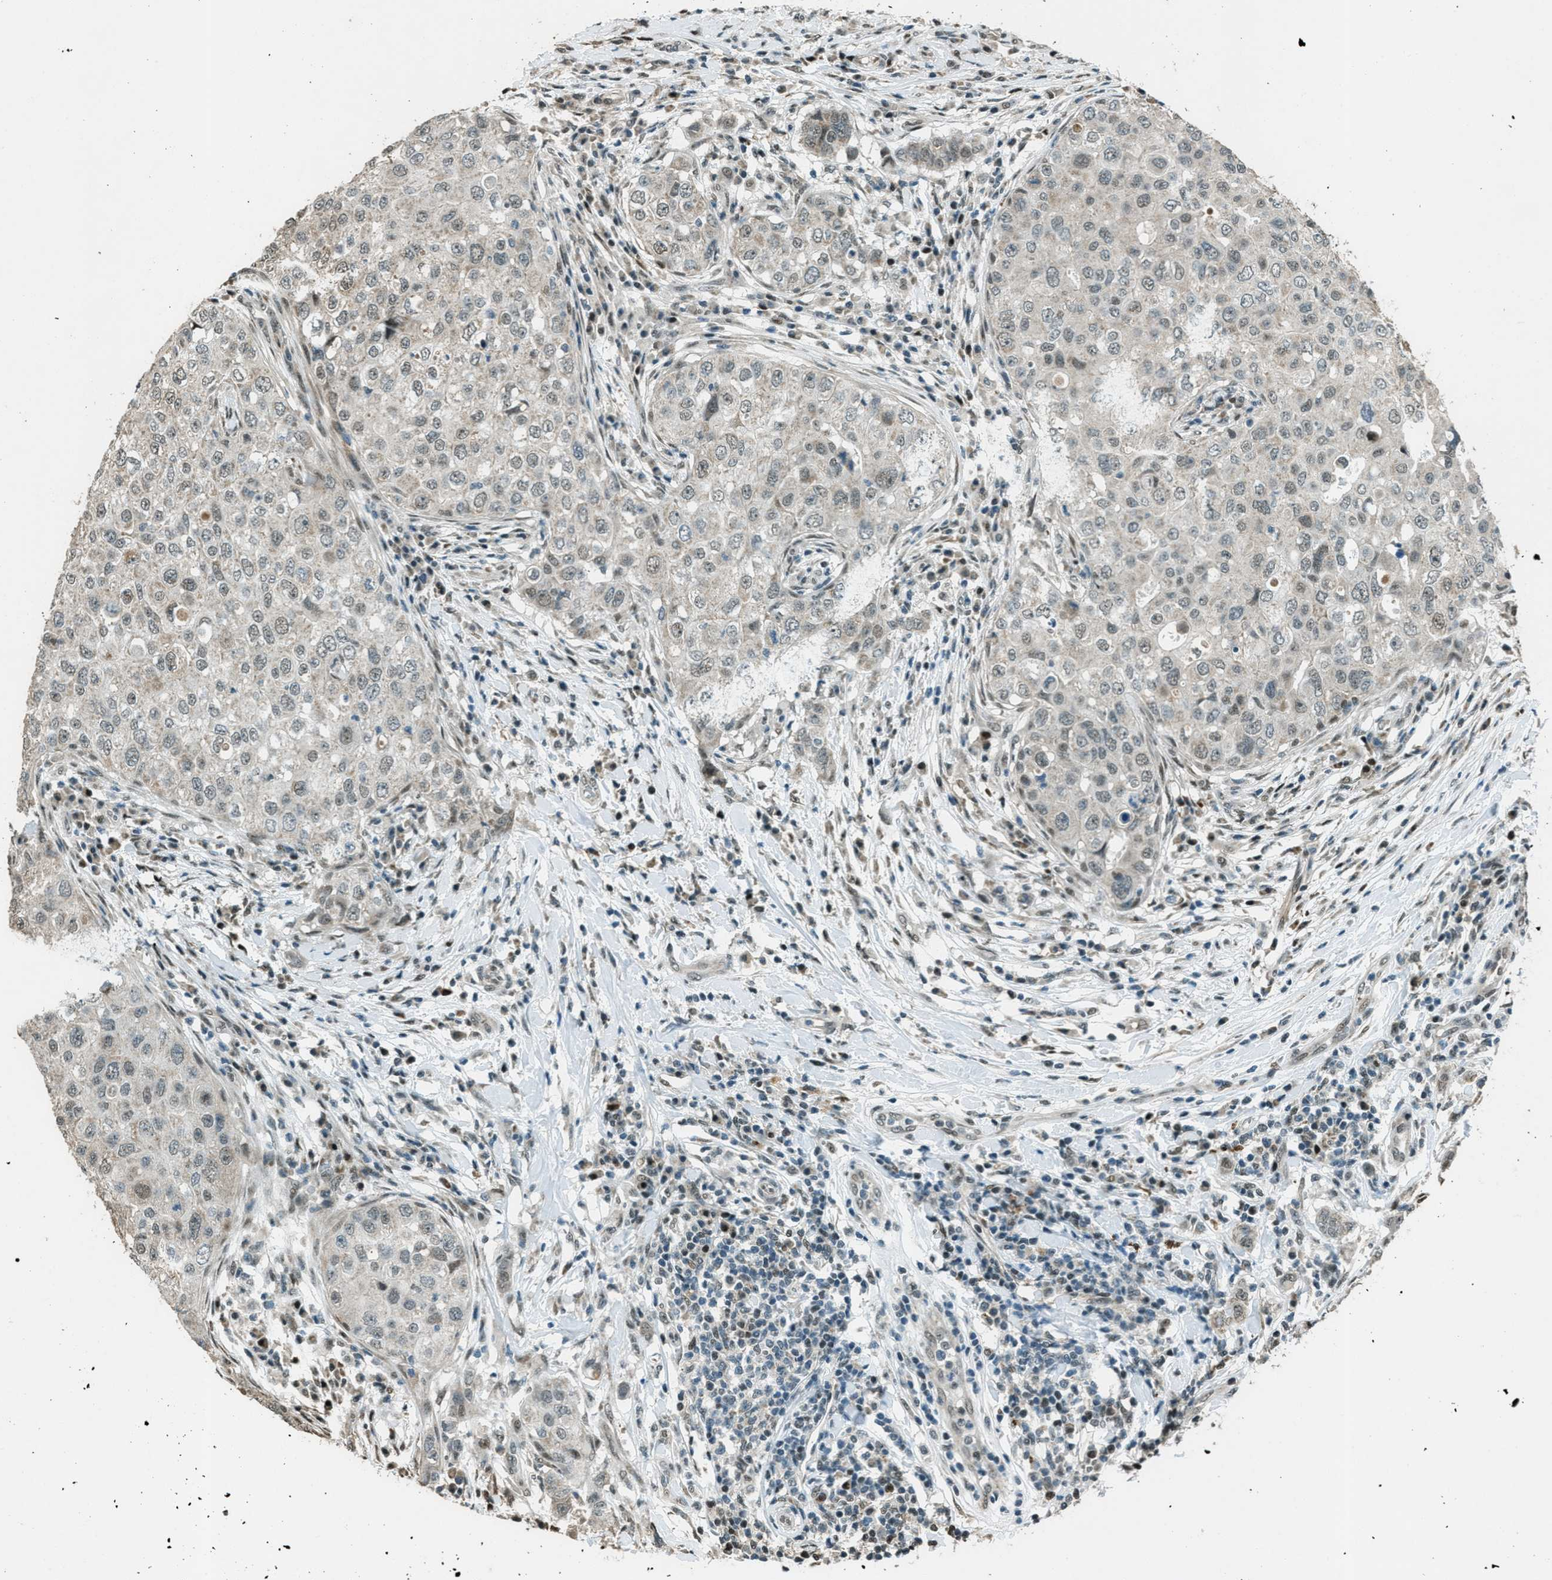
{"staining": {"intensity": "weak", "quantity": "25%-75%", "location": "nuclear"}, "tissue": "breast cancer", "cell_type": "Tumor cells", "image_type": "cancer", "snomed": [{"axis": "morphology", "description": "Duct carcinoma"}, {"axis": "topography", "description": "Breast"}], "caption": "Immunohistochemical staining of human infiltrating ductal carcinoma (breast) displays low levels of weak nuclear expression in about 25%-75% of tumor cells.", "gene": "TARDBP", "patient": {"sex": "female", "age": 27}}